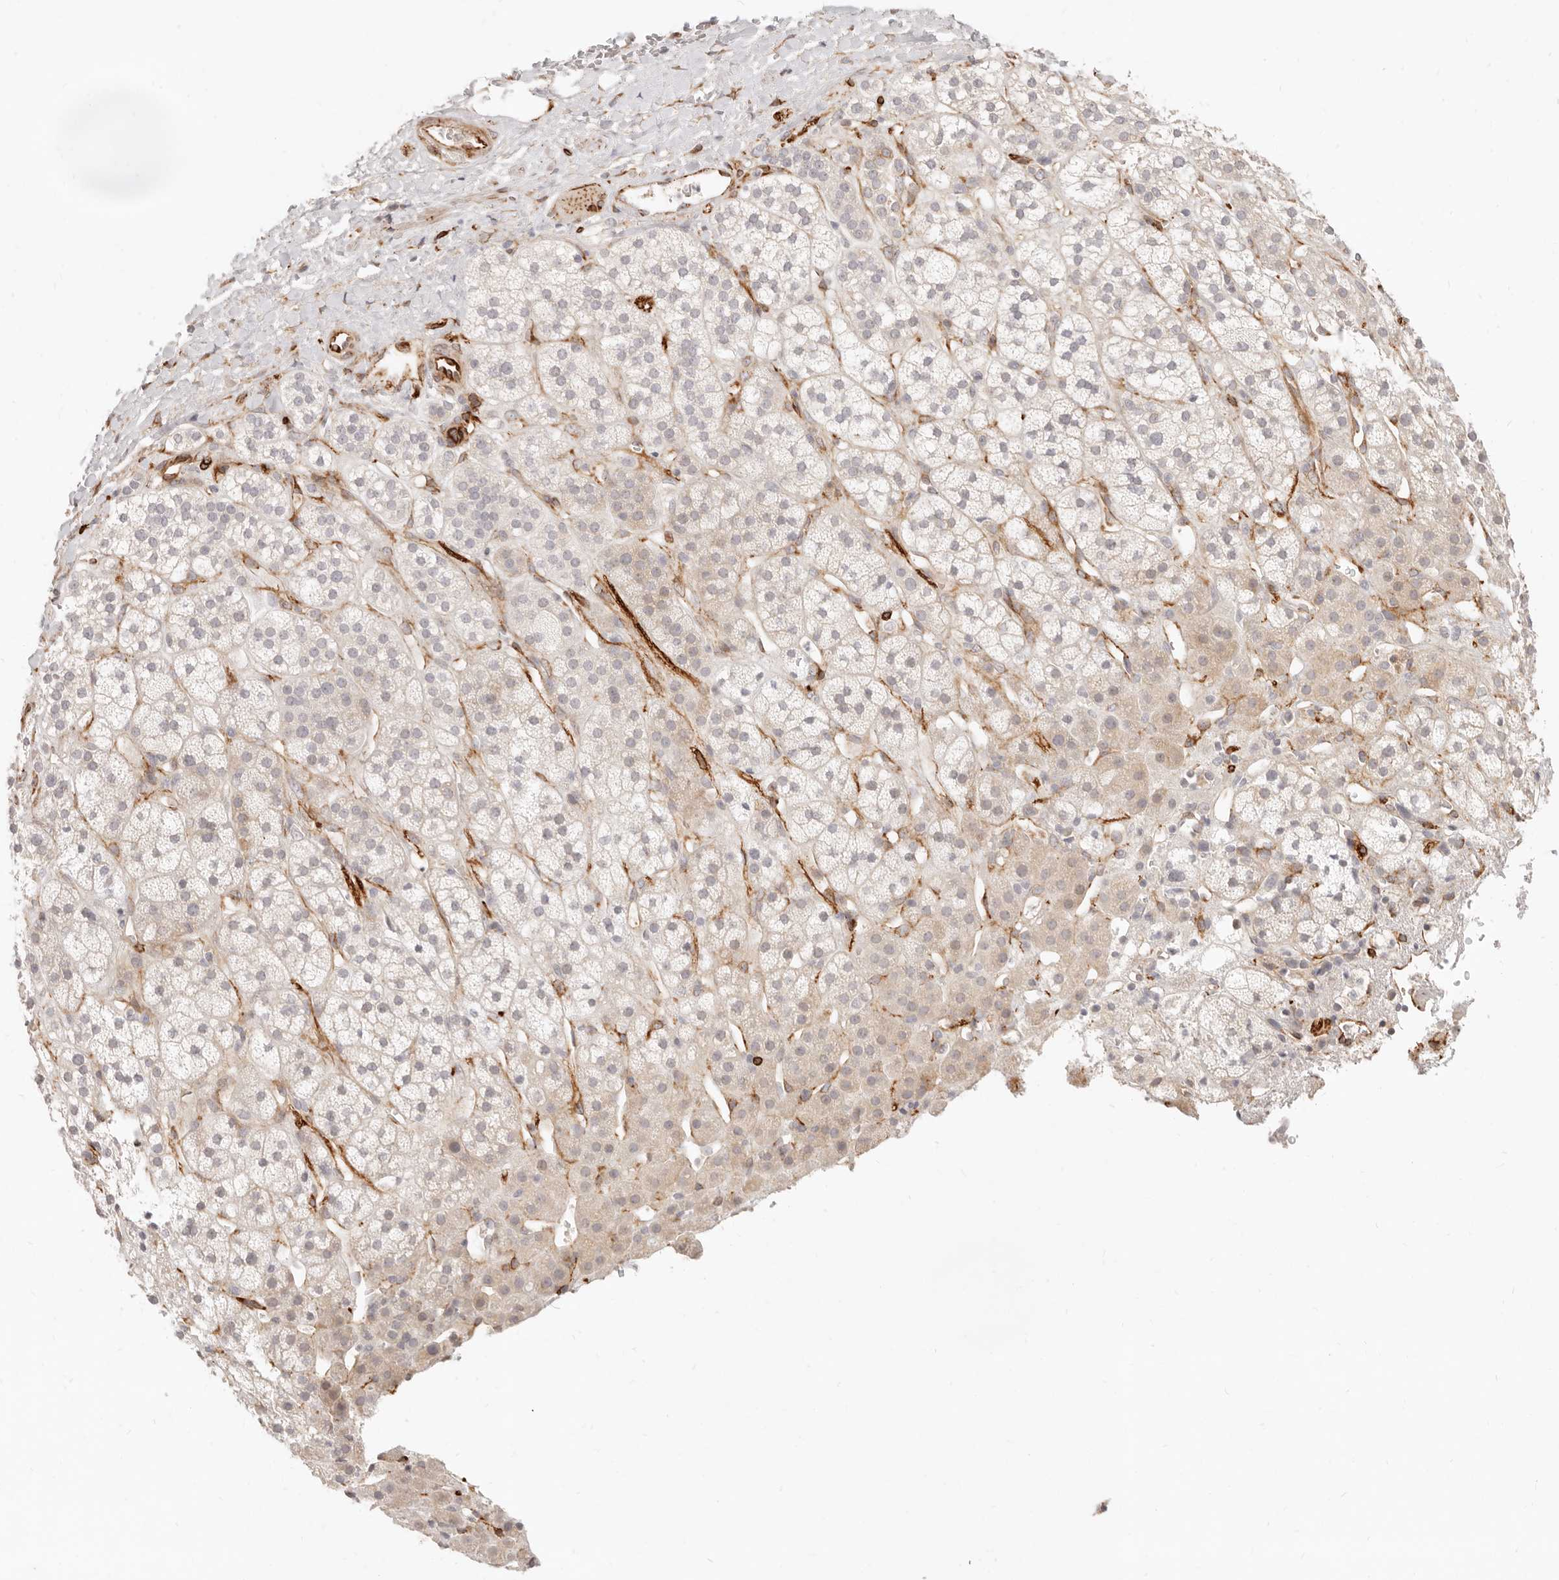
{"staining": {"intensity": "weak", "quantity": "<25%", "location": "cytoplasmic/membranous"}, "tissue": "adrenal gland", "cell_type": "Glandular cells", "image_type": "normal", "snomed": [{"axis": "morphology", "description": "Normal tissue, NOS"}, {"axis": "topography", "description": "Adrenal gland"}], "caption": "The photomicrograph displays no staining of glandular cells in normal adrenal gland.", "gene": "SASS6", "patient": {"sex": "male", "age": 56}}